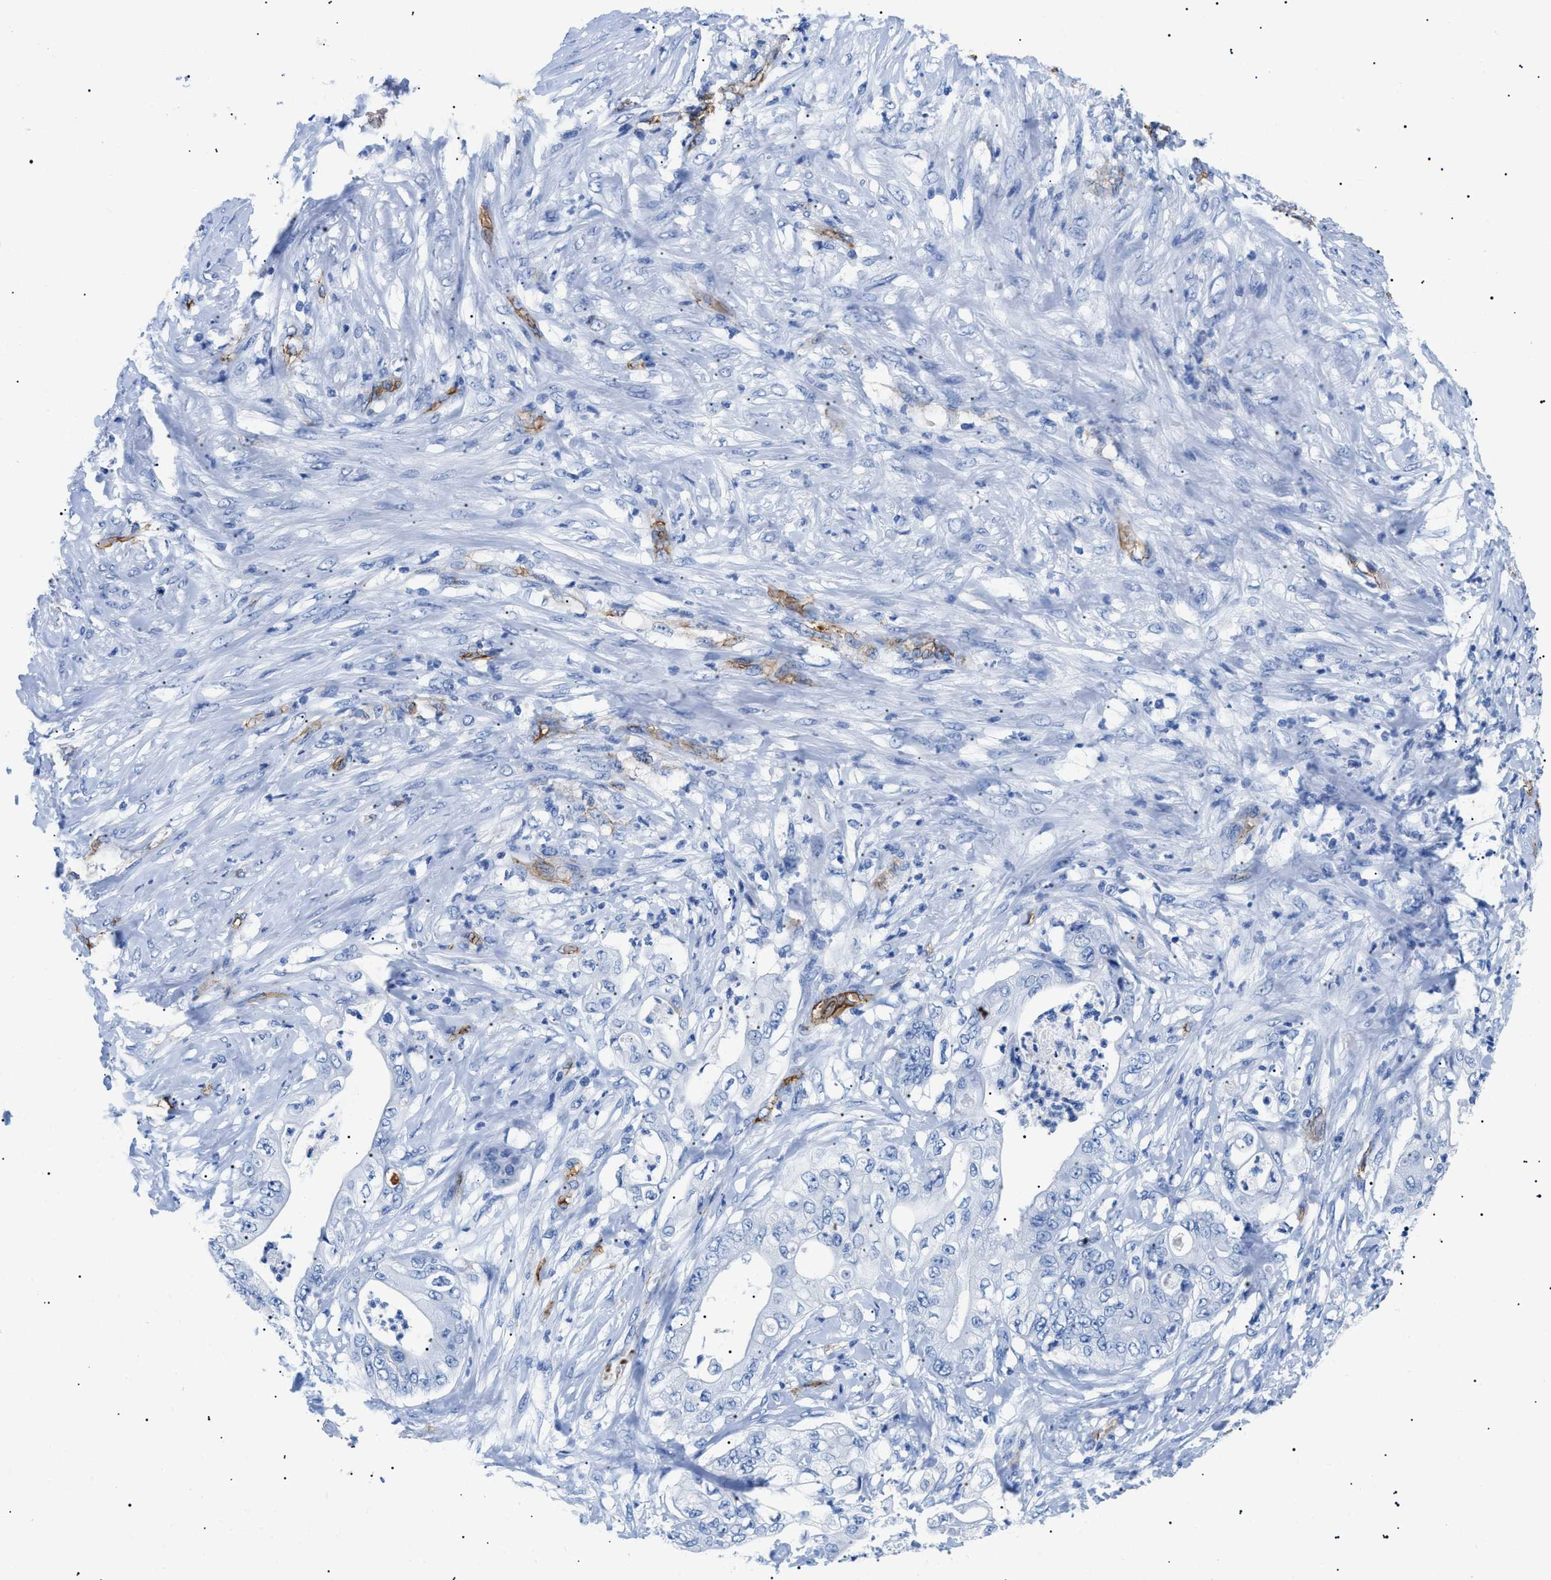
{"staining": {"intensity": "negative", "quantity": "none", "location": "none"}, "tissue": "stomach cancer", "cell_type": "Tumor cells", "image_type": "cancer", "snomed": [{"axis": "morphology", "description": "Adenocarcinoma, NOS"}, {"axis": "topography", "description": "Stomach"}], "caption": "An immunohistochemistry (IHC) histopathology image of stomach adenocarcinoma is shown. There is no staining in tumor cells of stomach adenocarcinoma.", "gene": "PODXL", "patient": {"sex": "female", "age": 73}}